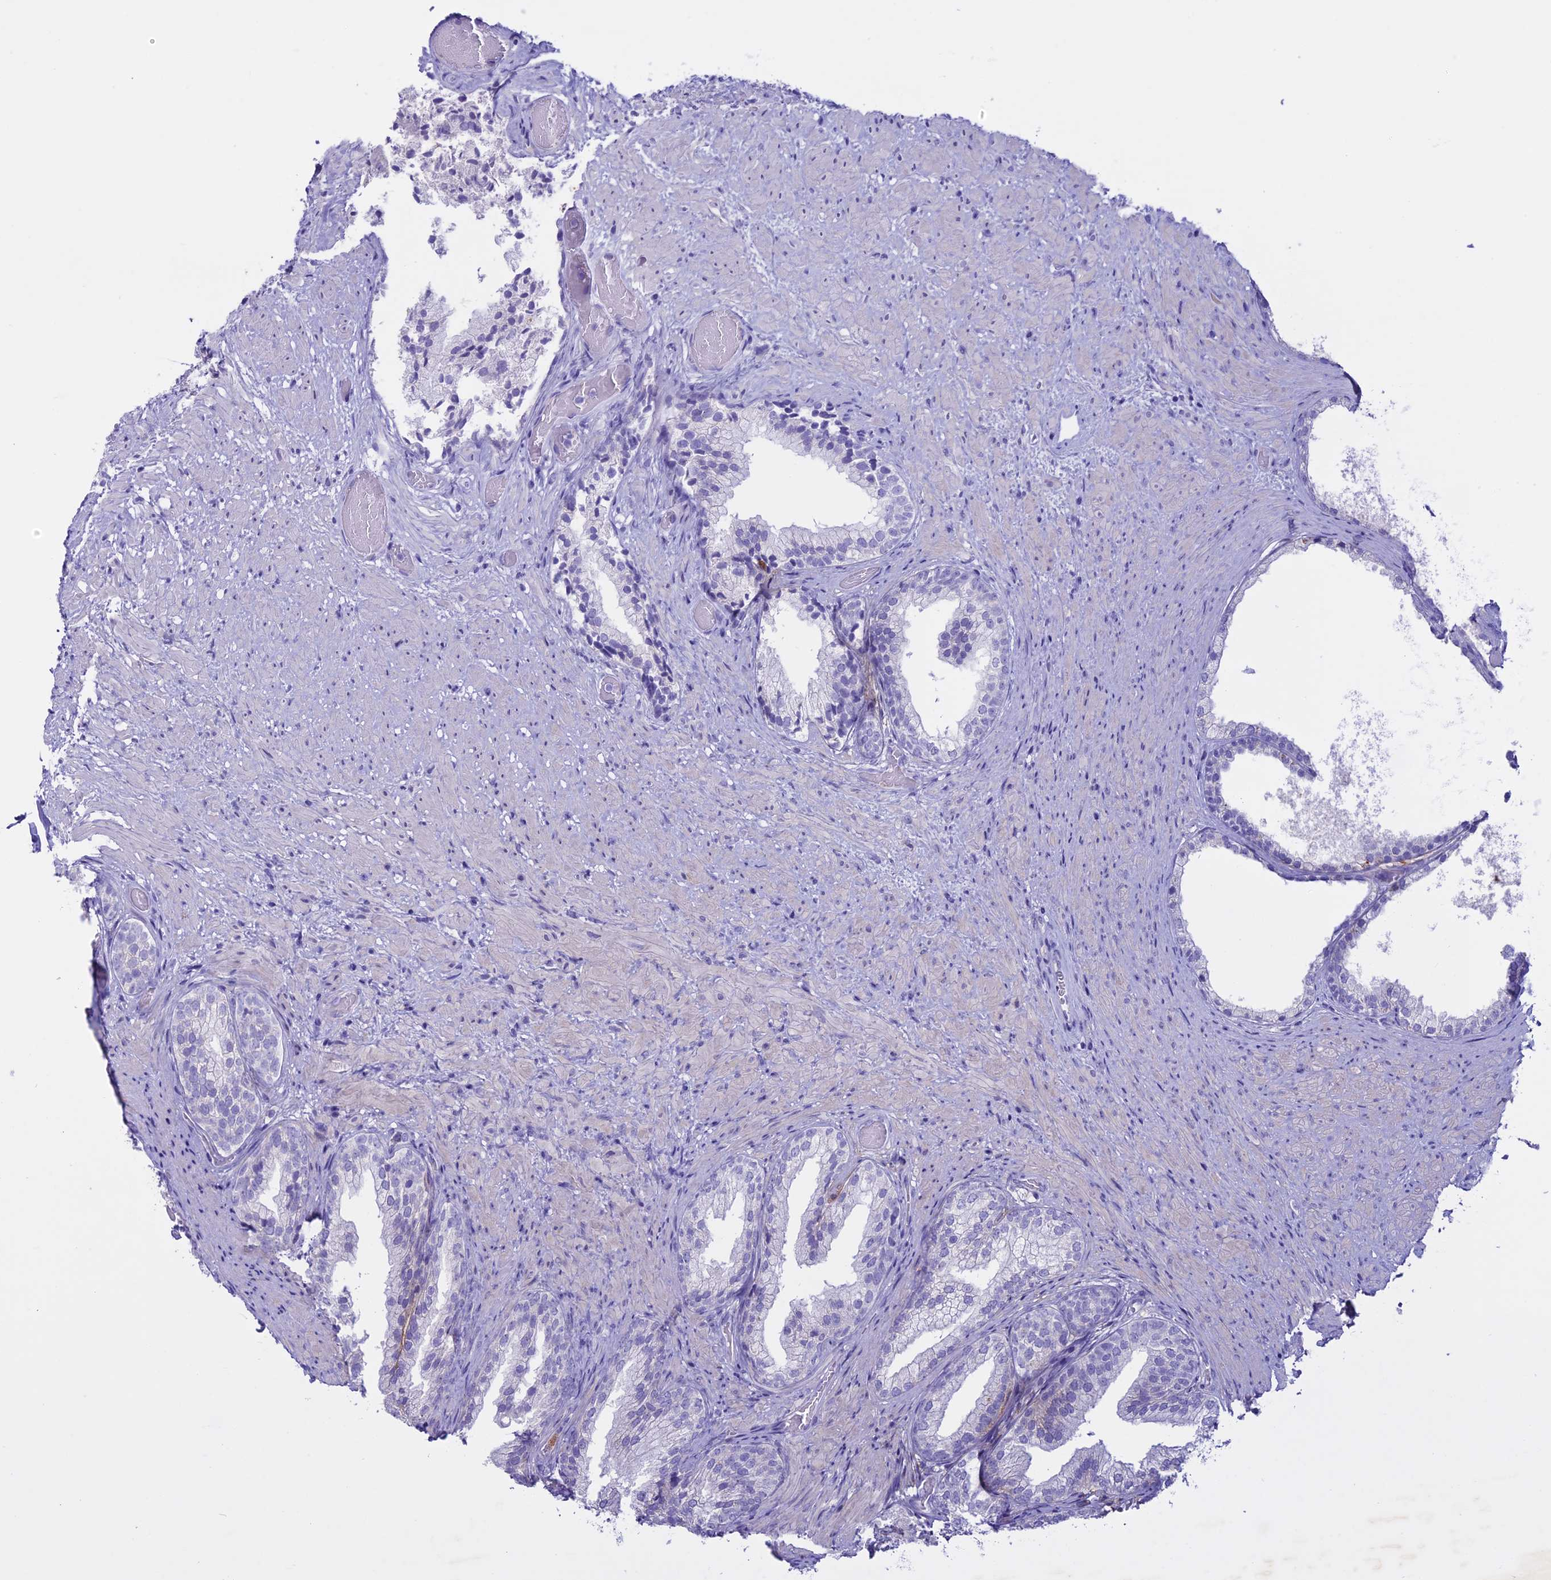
{"staining": {"intensity": "negative", "quantity": "none", "location": "none"}, "tissue": "prostate", "cell_type": "Glandular cells", "image_type": "normal", "snomed": [{"axis": "morphology", "description": "Normal tissue, NOS"}, {"axis": "topography", "description": "Prostate"}], "caption": "The micrograph shows no significant positivity in glandular cells of prostate.", "gene": "CLEC2L", "patient": {"sex": "male", "age": 76}}